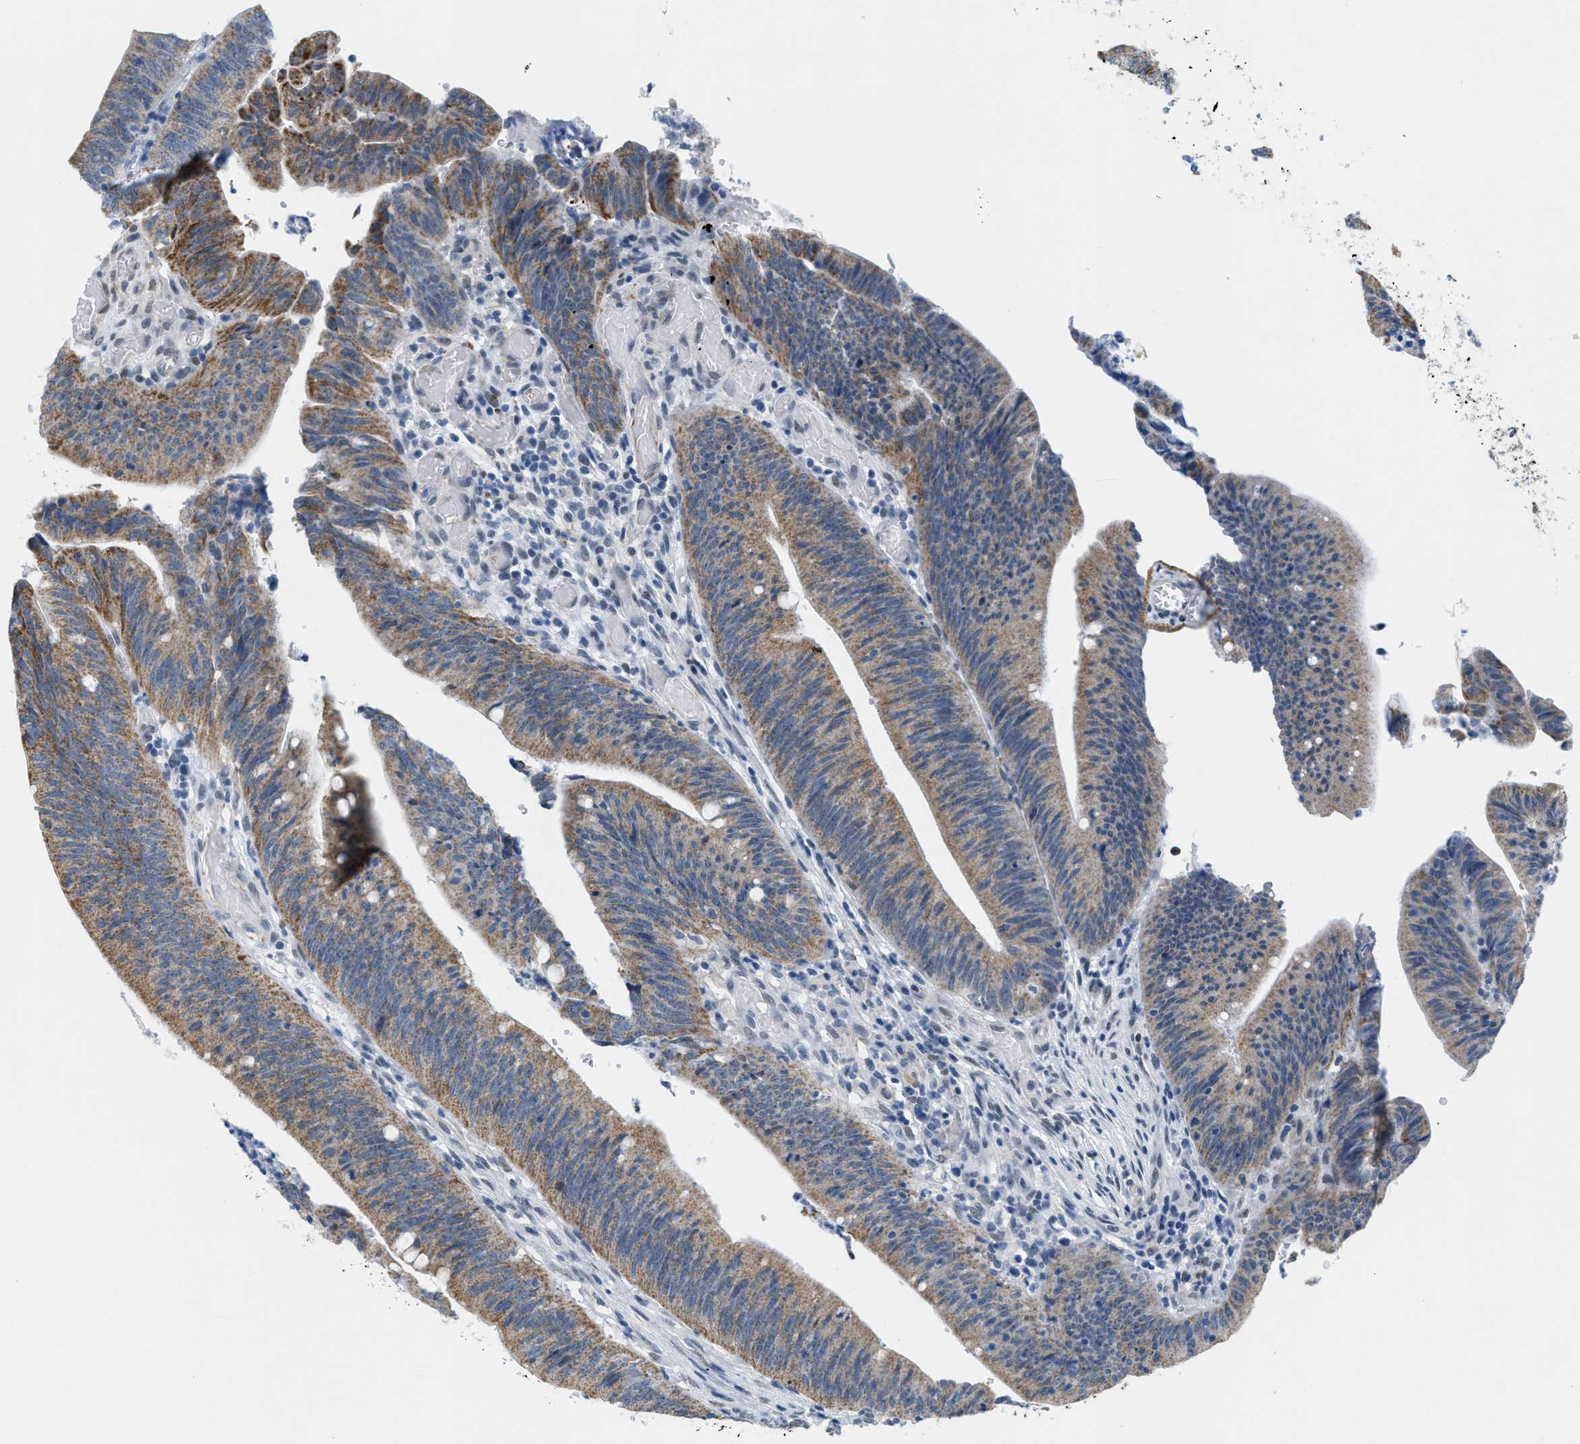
{"staining": {"intensity": "moderate", "quantity": ">75%", "location": "cytoplasmic/membranous"}, "tissue": "colorectal cancer", "cell_type": "Tumor cells", "image_type": "cancer", "snomed": [{"axis": "morphology", "description": "Normal tissue, NOS"}, {"axis": "morphology", "description": "Adenocarcinoma, NOS"}, {"axis": "topography", "description": "Rectum"}], "caption": "A high-resolution micrograph shows IHC staining of colorectal adenocarcinoma, which displays moderate cytoplasmic/membranous staining in approximately >75% of tumor cells. (Brightfield microscopy of DAB IHC at high magnification).", "gene": "HS3ST2", "patient": {"sex": "female", "age": 66}}